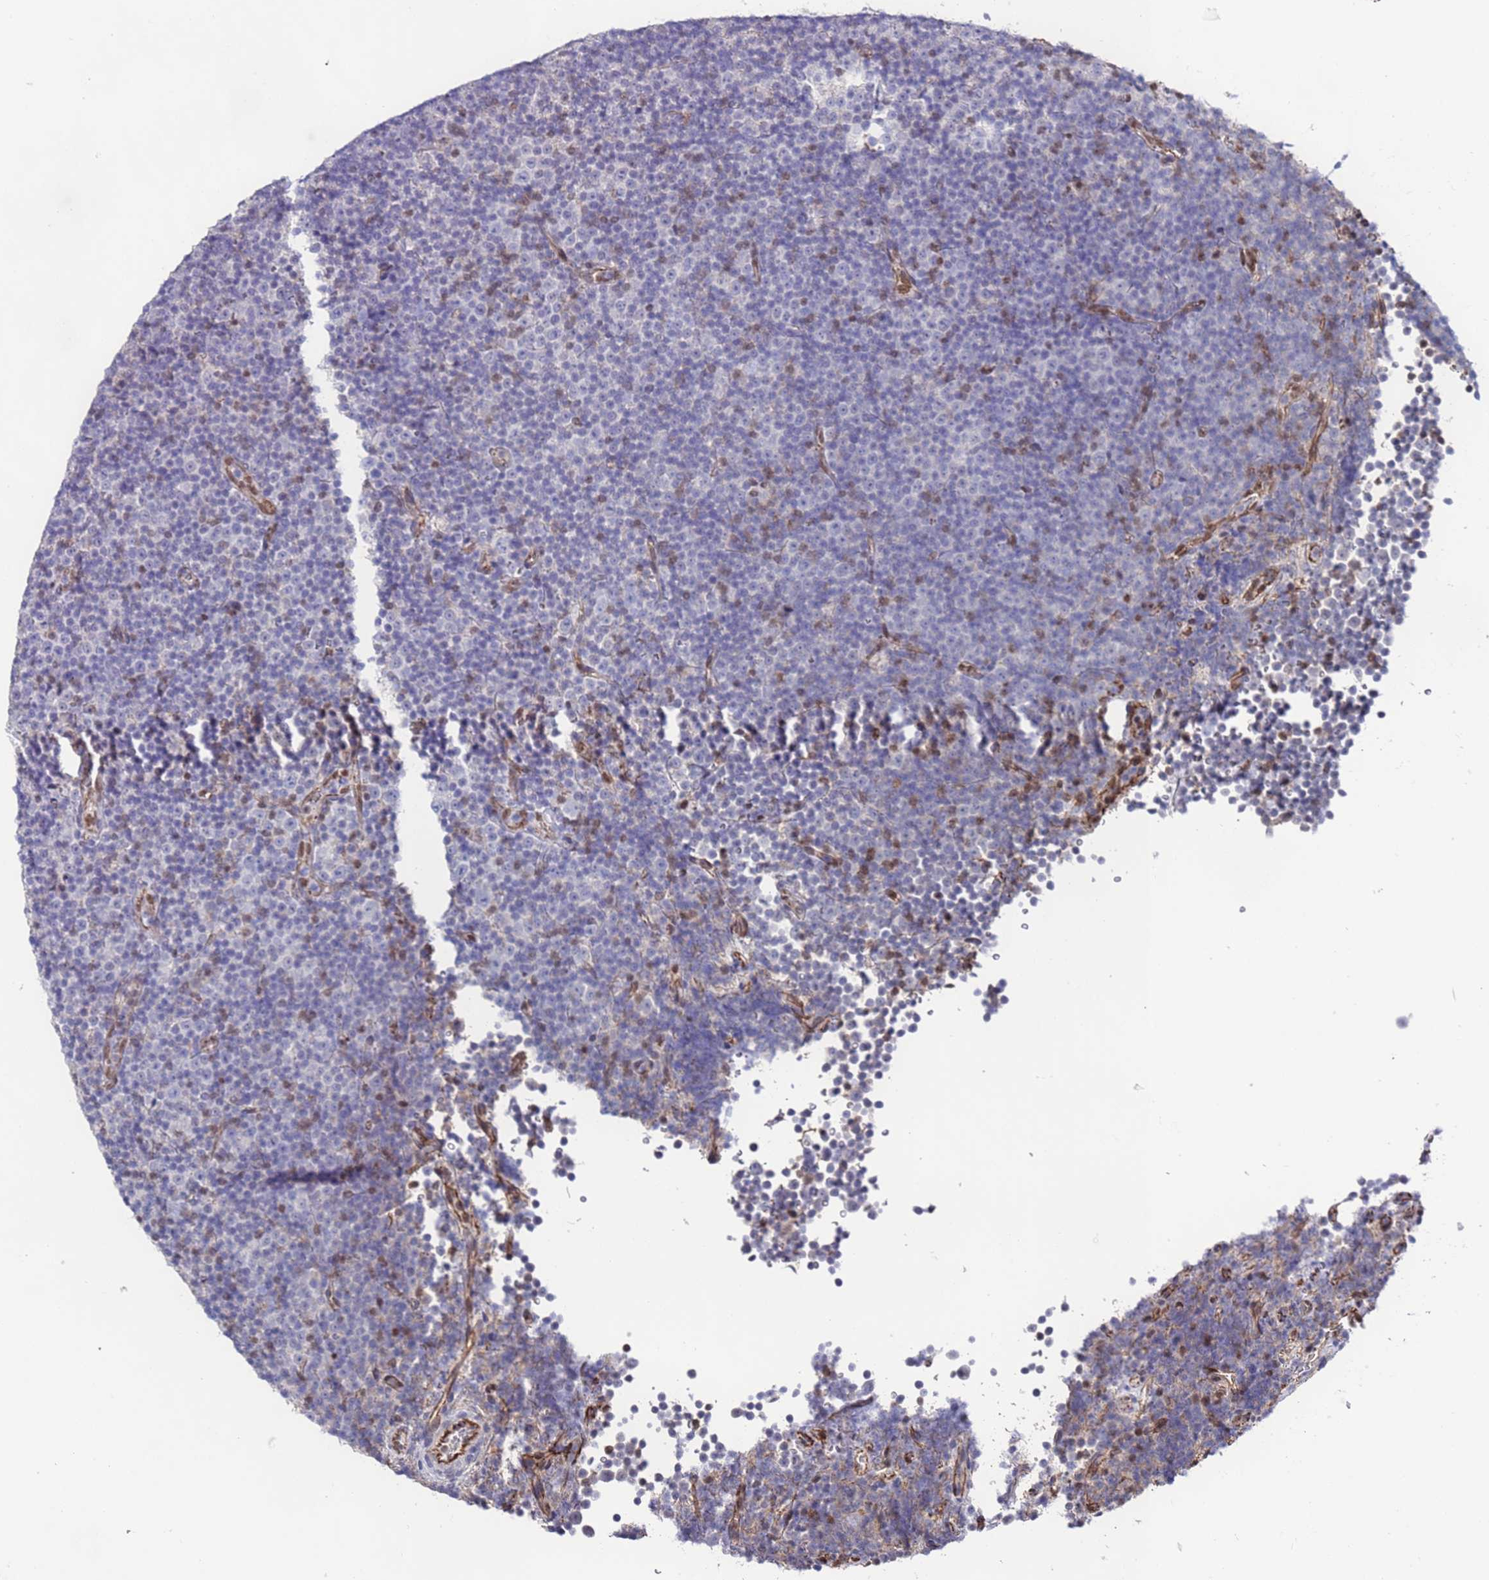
{"staining": {"intensity": "negative", "quantity": "none", "location": "none"}, "tissue": "lymphoma", "cell_type": "Tumor cells", "image_type": "cancer", "snomed": [{"axis": "morphology", "description": "Malignant lymphoma, non-Hodgkin's type, Low grade"}, {"axis": "topography", "description": "Lymph node"}], "caption": "The photomicrograph displays no significant expression in tumor cells of lymphoma. (DAB (3,3'-diaminobenzidine) immunohistochemistry (IHC) with hematoxylin counter stain).", "gene": "TENM3", "patient": {"sex": "female", "age": 67}}